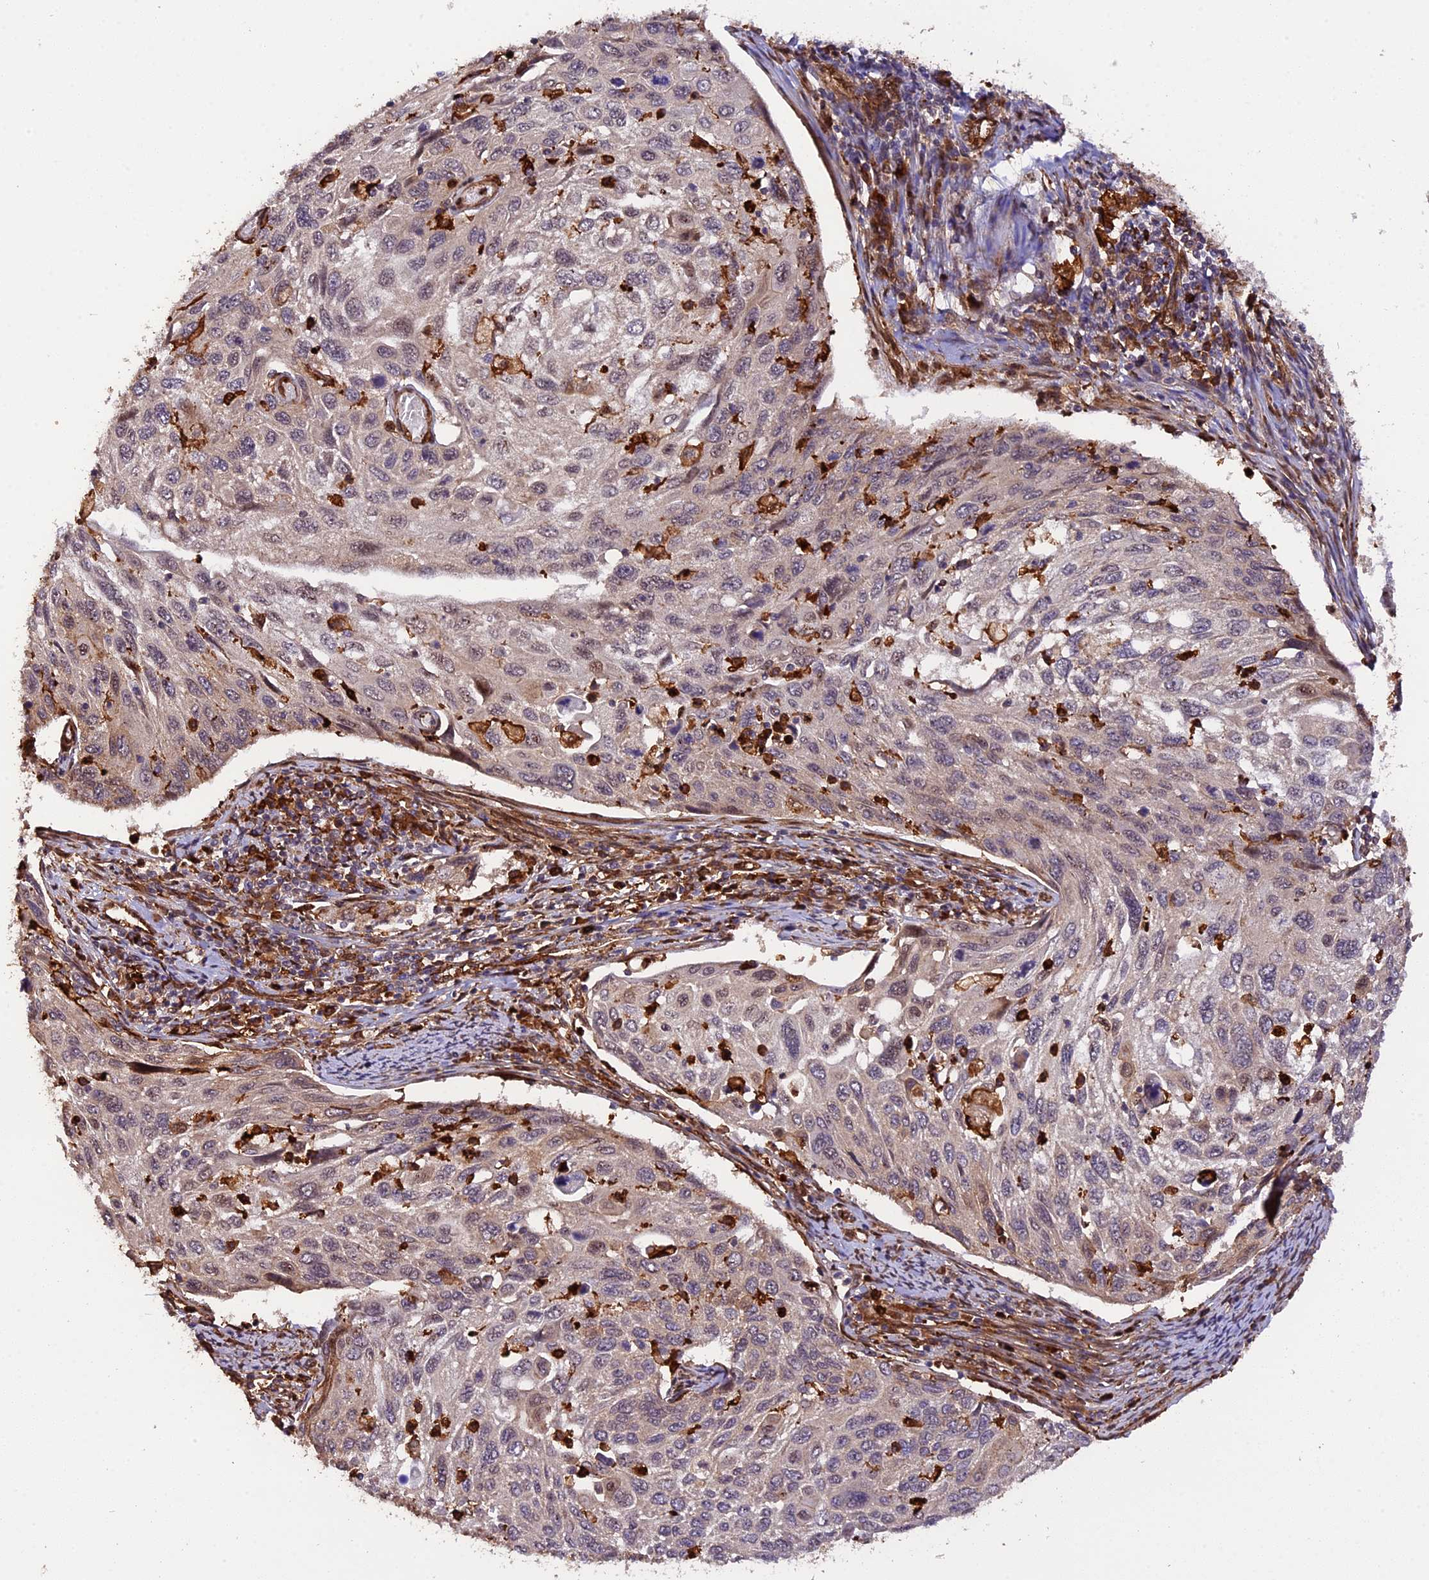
{"staining": {"intensity": "negative", "quantity": "none", "location": "none"}, "tissue": "cervical cancer", "cell_type": "Tumor cells", "image_type": "cancer", "snomed": [{"axis": "morphology", "description": "Squamous cell carcinoma, NOS"}, {"axis": "topography", "description": "Cervix"}], "caption": "A photomicrograph of cervical cancer (squamous cell carcinoma) stained for a protein reveals no brown staining in tumor cells.", "gene": "HERPUD1", "patient": {"sex": "female", "age": 70}}